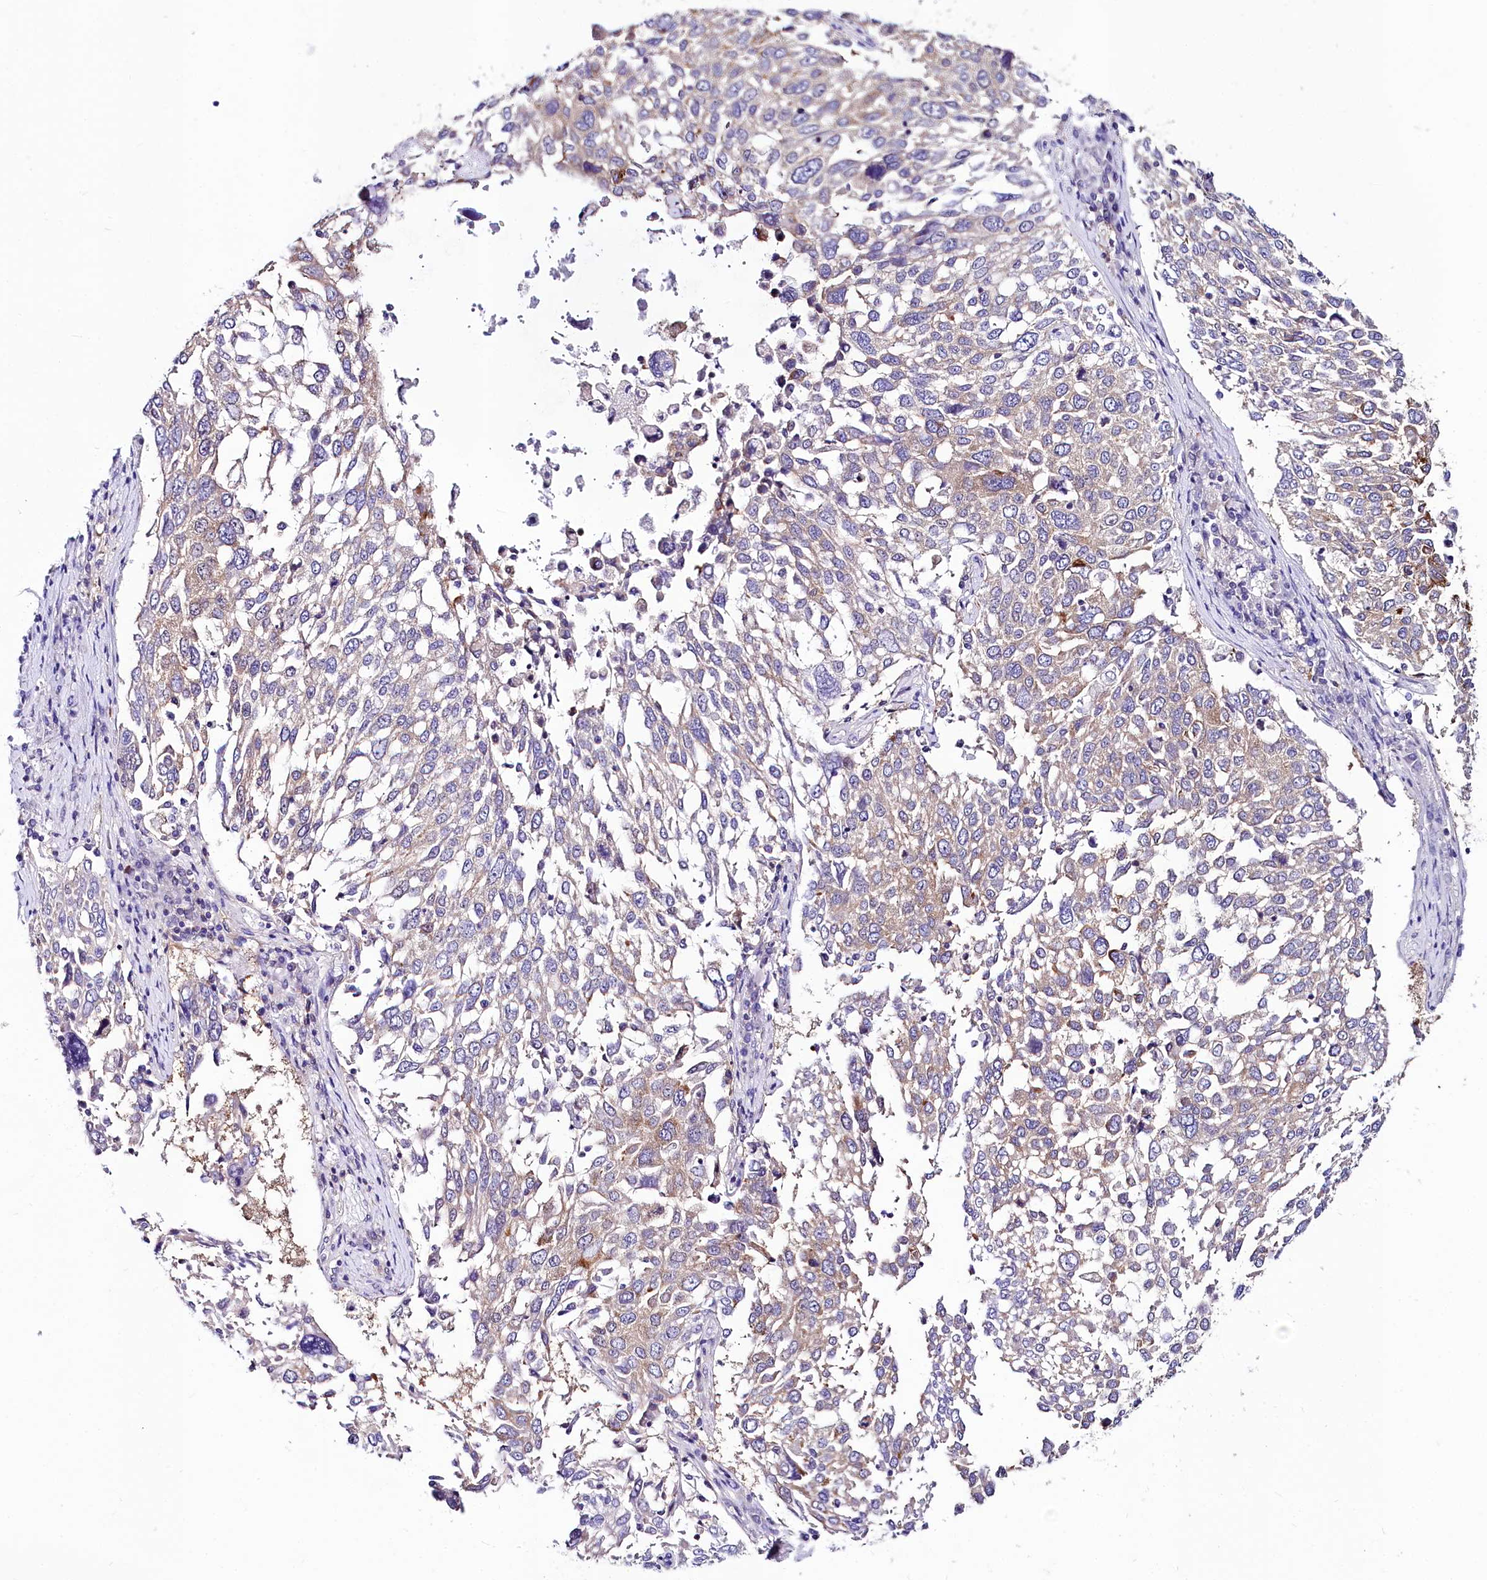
{"staining": {"intensity": "weak", "quantity": "25%-75%", "location": "cytoplasmic/membranous"}, "tissue": "lung cancer", "cell_type": "Tumor cells", "image_type": "cancer", "snomed": [{"axis": "morphology", "description": "Squamous cell carcinoma, NOS"}, {"axis": "topography", "description": "Lung"}], "caption": "Immunohistochemistry (DAB (3,3'-diaminobenzidine)) staining of lung squamous cell carcinoma exhibits weak cytoplasmic/membranous protein expression in approximately 25%-75% of tumor cells.", "gene": "ABHD5", "patient": {"sex": "male", "age": 65}}